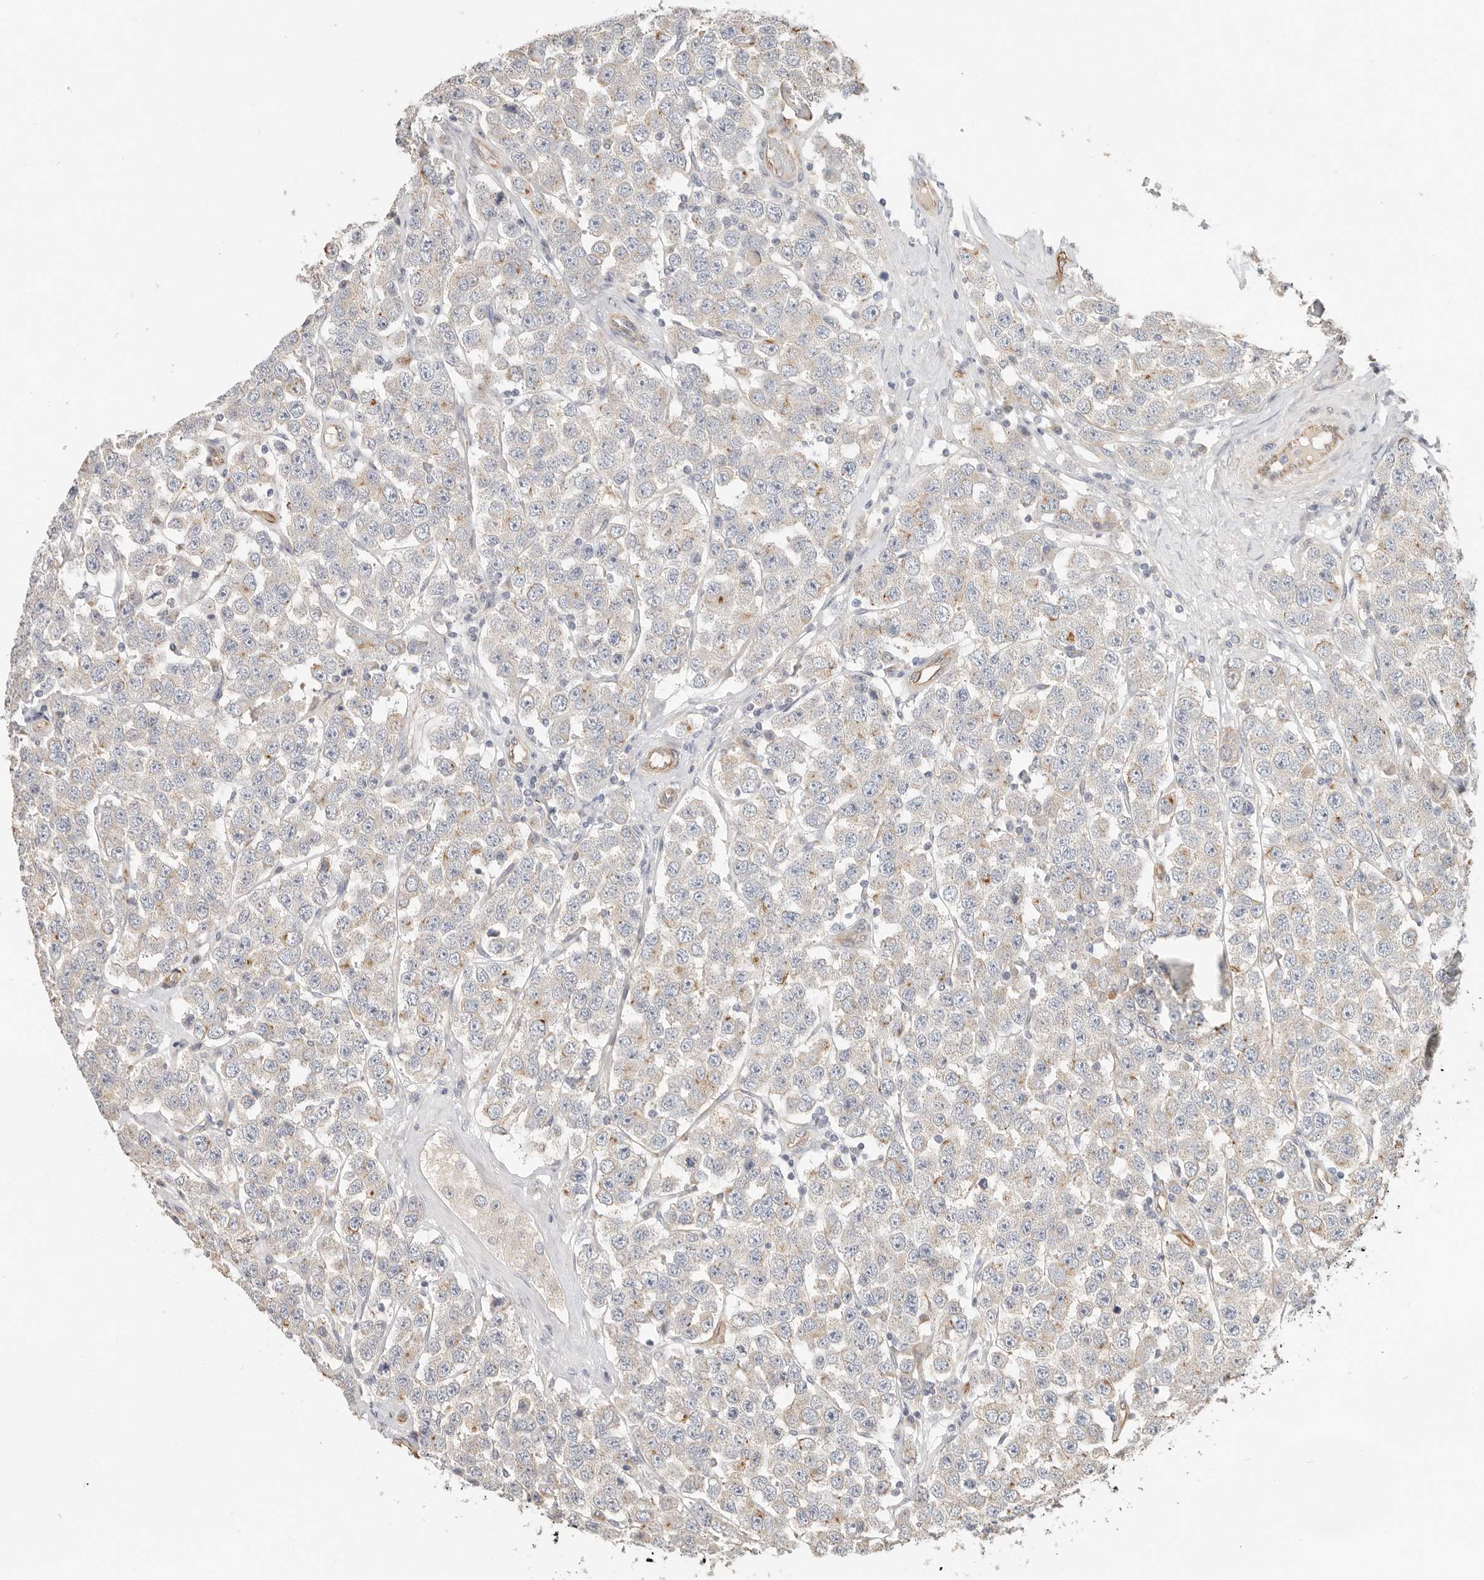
{"staining": {"intensity": "negative", "quantity": "none", "location": "none"}, "tissue": "testis cancer", "cell_type": "Tumor cells", "image_type": "cancer", "snomed": [{"axis": "morphology", "description": "Seminoma, NOS"}, {"axis": "topography", "description": "Testis"}], "caption": "Tumor cells are negative for brown protein staining in testis seminoma.", "gene": "SPRING1", "patient": {"sex": "male", "age": 28}}